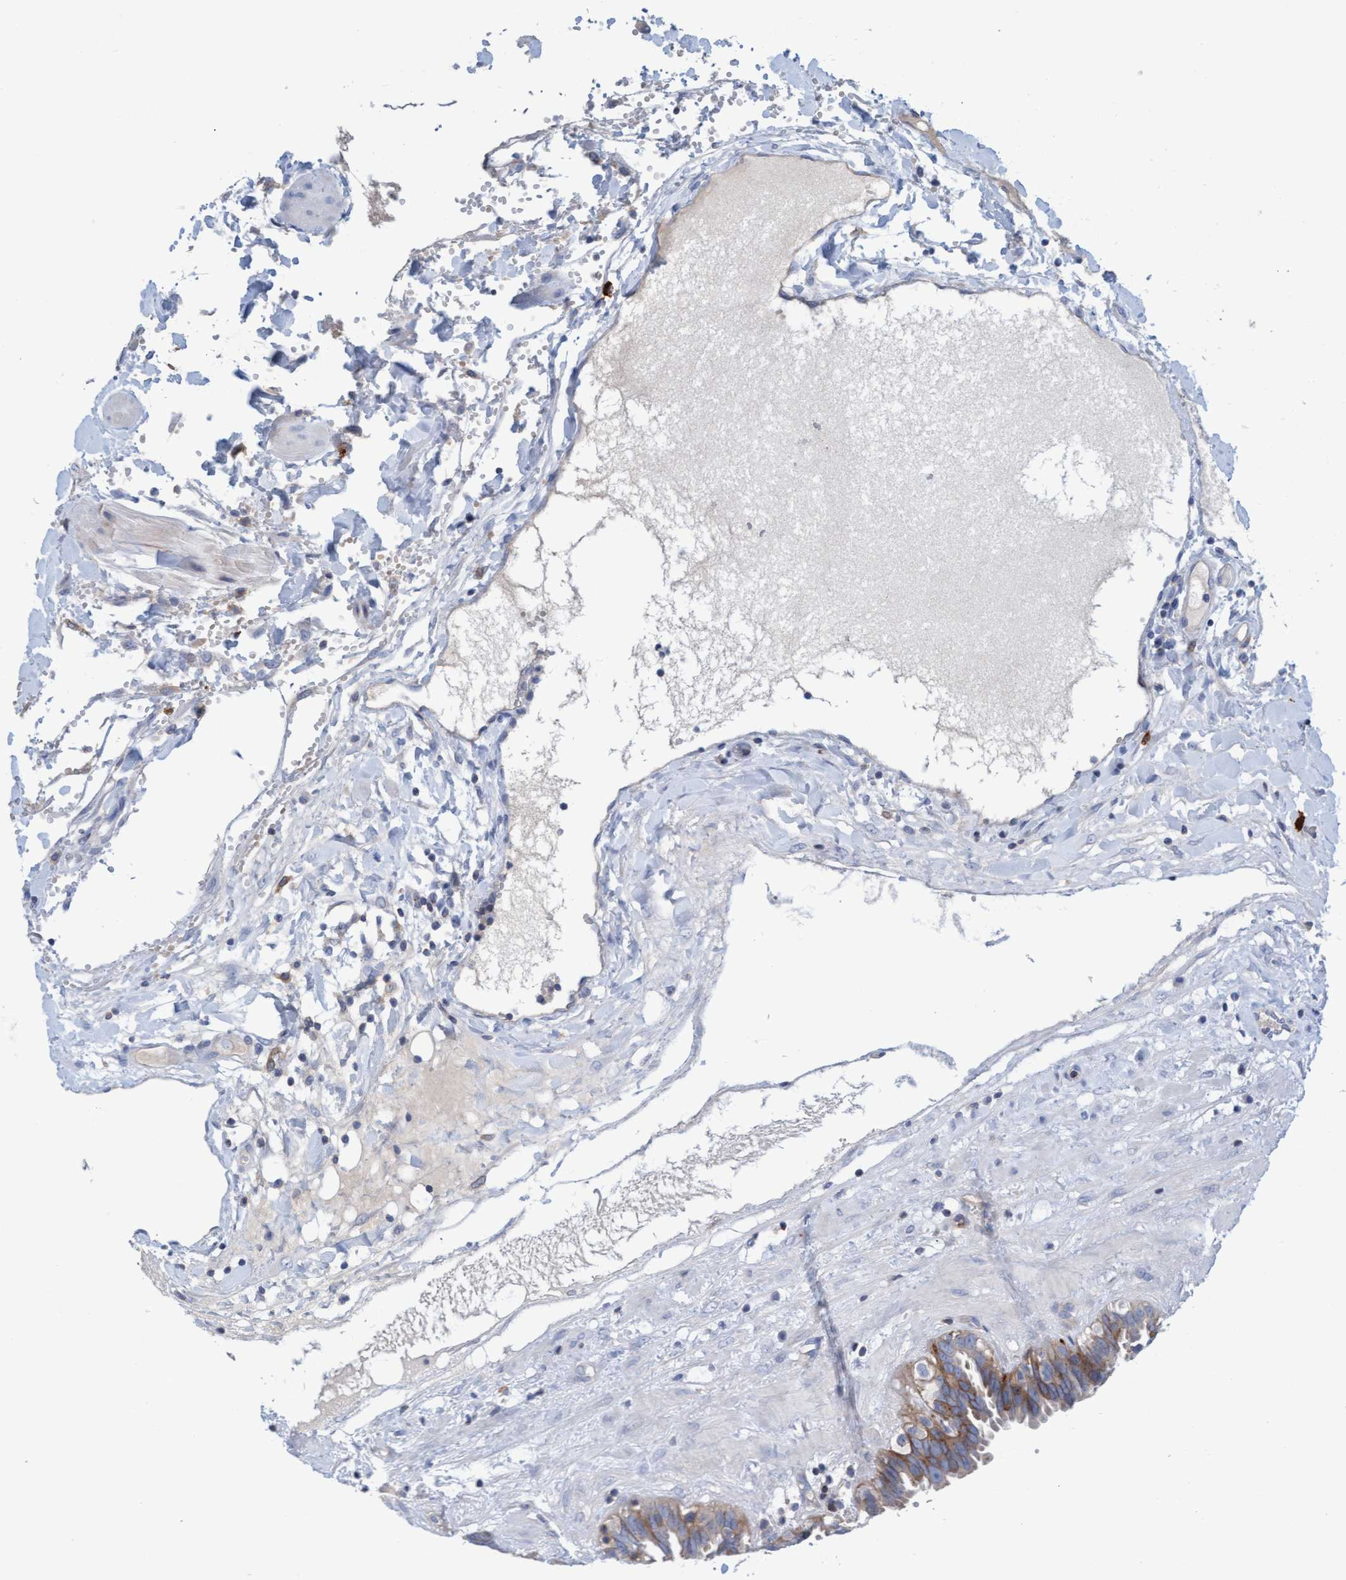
{"staining": {"intensity": "moderate", "quantity": ">75%", "location": "cytoplasmic/membranous"}, "tissue": "fallopian tube", "cell_type": "Glandular cells", "image_type": "normal", "snomed": [{"axis": "morphology", "description": "Normal tissue, NOS"}, {"axis": "topography", "description": "Fallopian tube"}, {"axis": "topography", "description": "Placenta"}], "caption": "IHC of normal human fallopian tube reveals medium levels of moderate cytoplasmic/membranous positivity in about >75% of glandular cells.", "gene": "SIGIRR", "patient": {"sex": "female", "age": 32}}